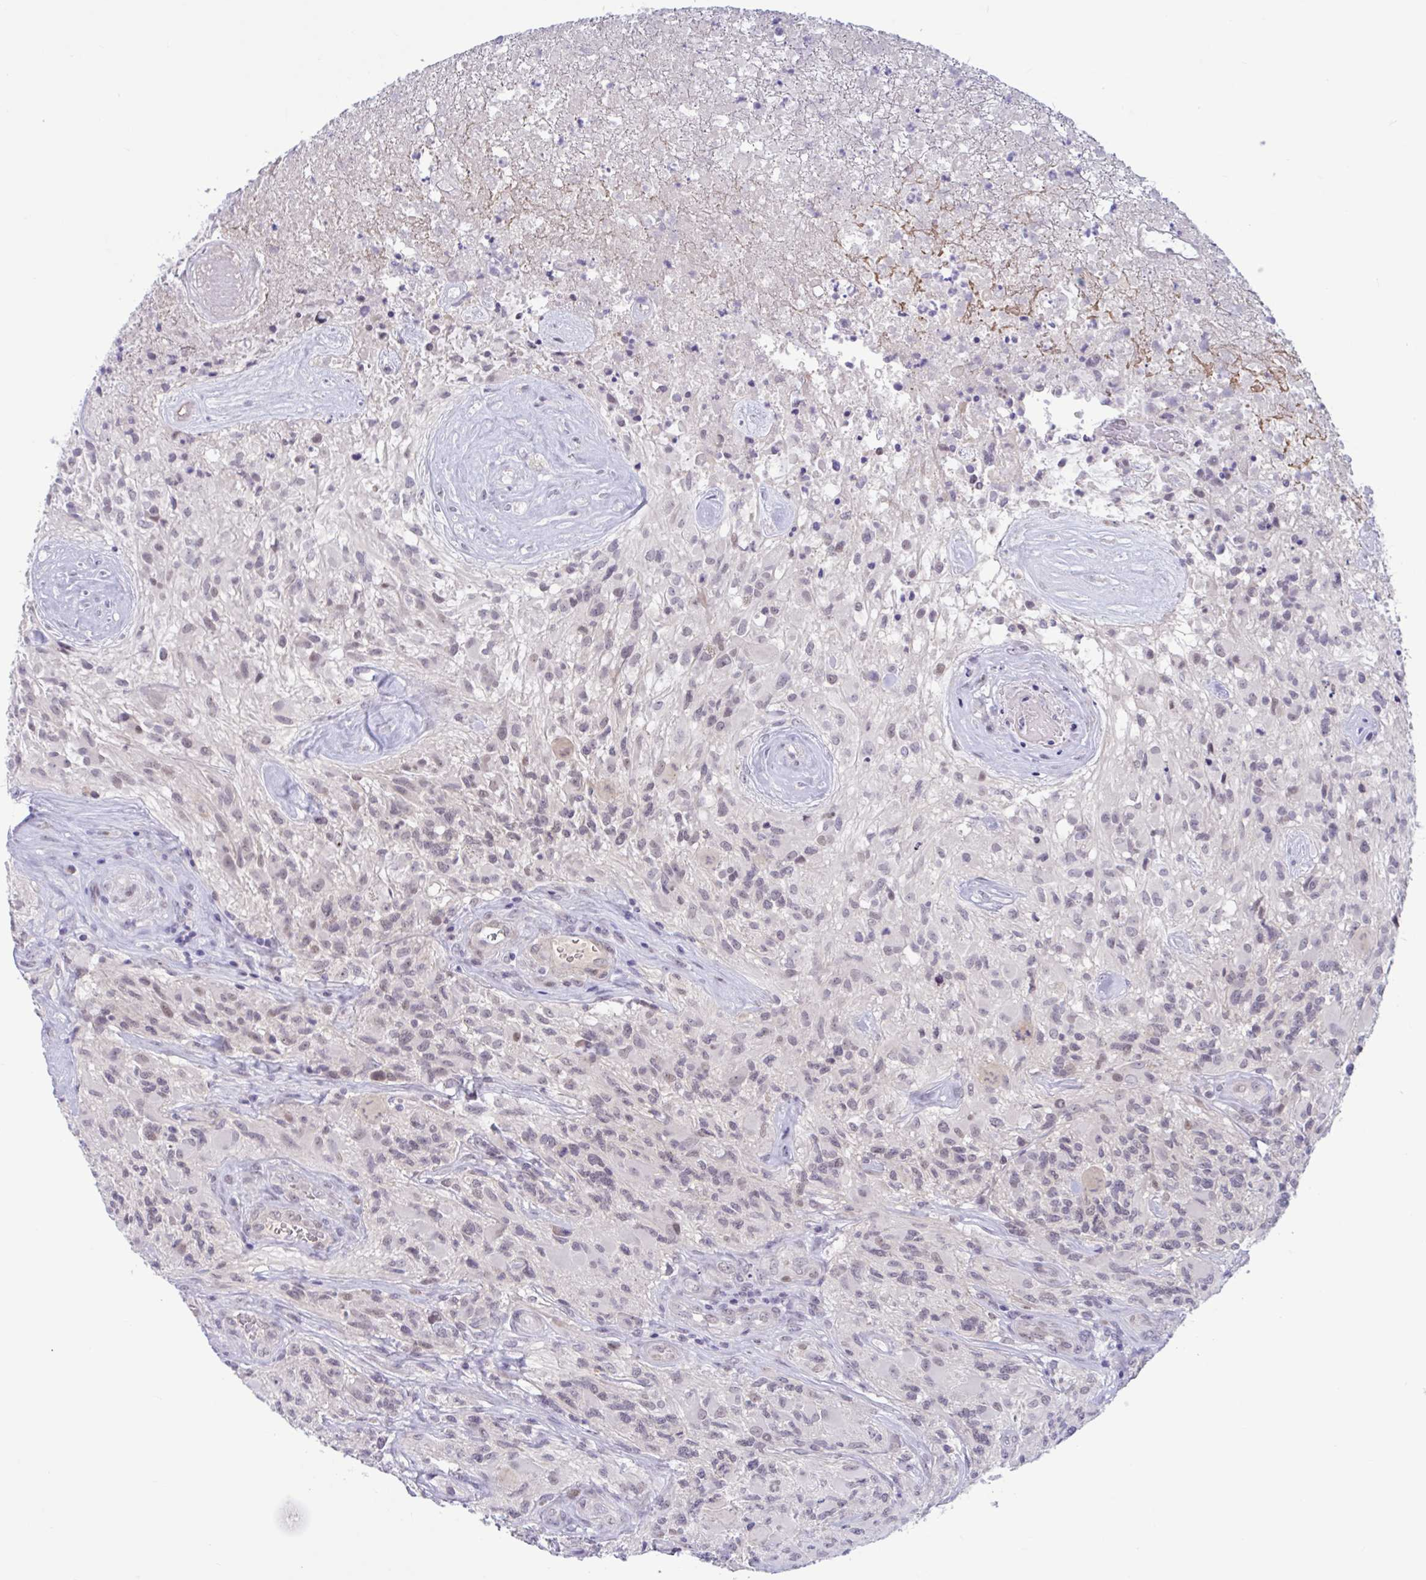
{"staining": {"intensity": "weak", "quantity": "<25%", "location": "nuclear"}, "tissue": "glioma", "cell_type": "Tumor cells", "image_type": "cancer", "snomed": [{"axis": "morphology", "description": "Glioma, malignant, High grade"}, {"axis": "topography", "description": "Brain"}], "caption": "Malignant high-grade glioma was stained to show a protein in brown. There is no significant expression in tumor cells.", "gene": "CNGB3", "patient": {"sex": "female", "age": 65}}